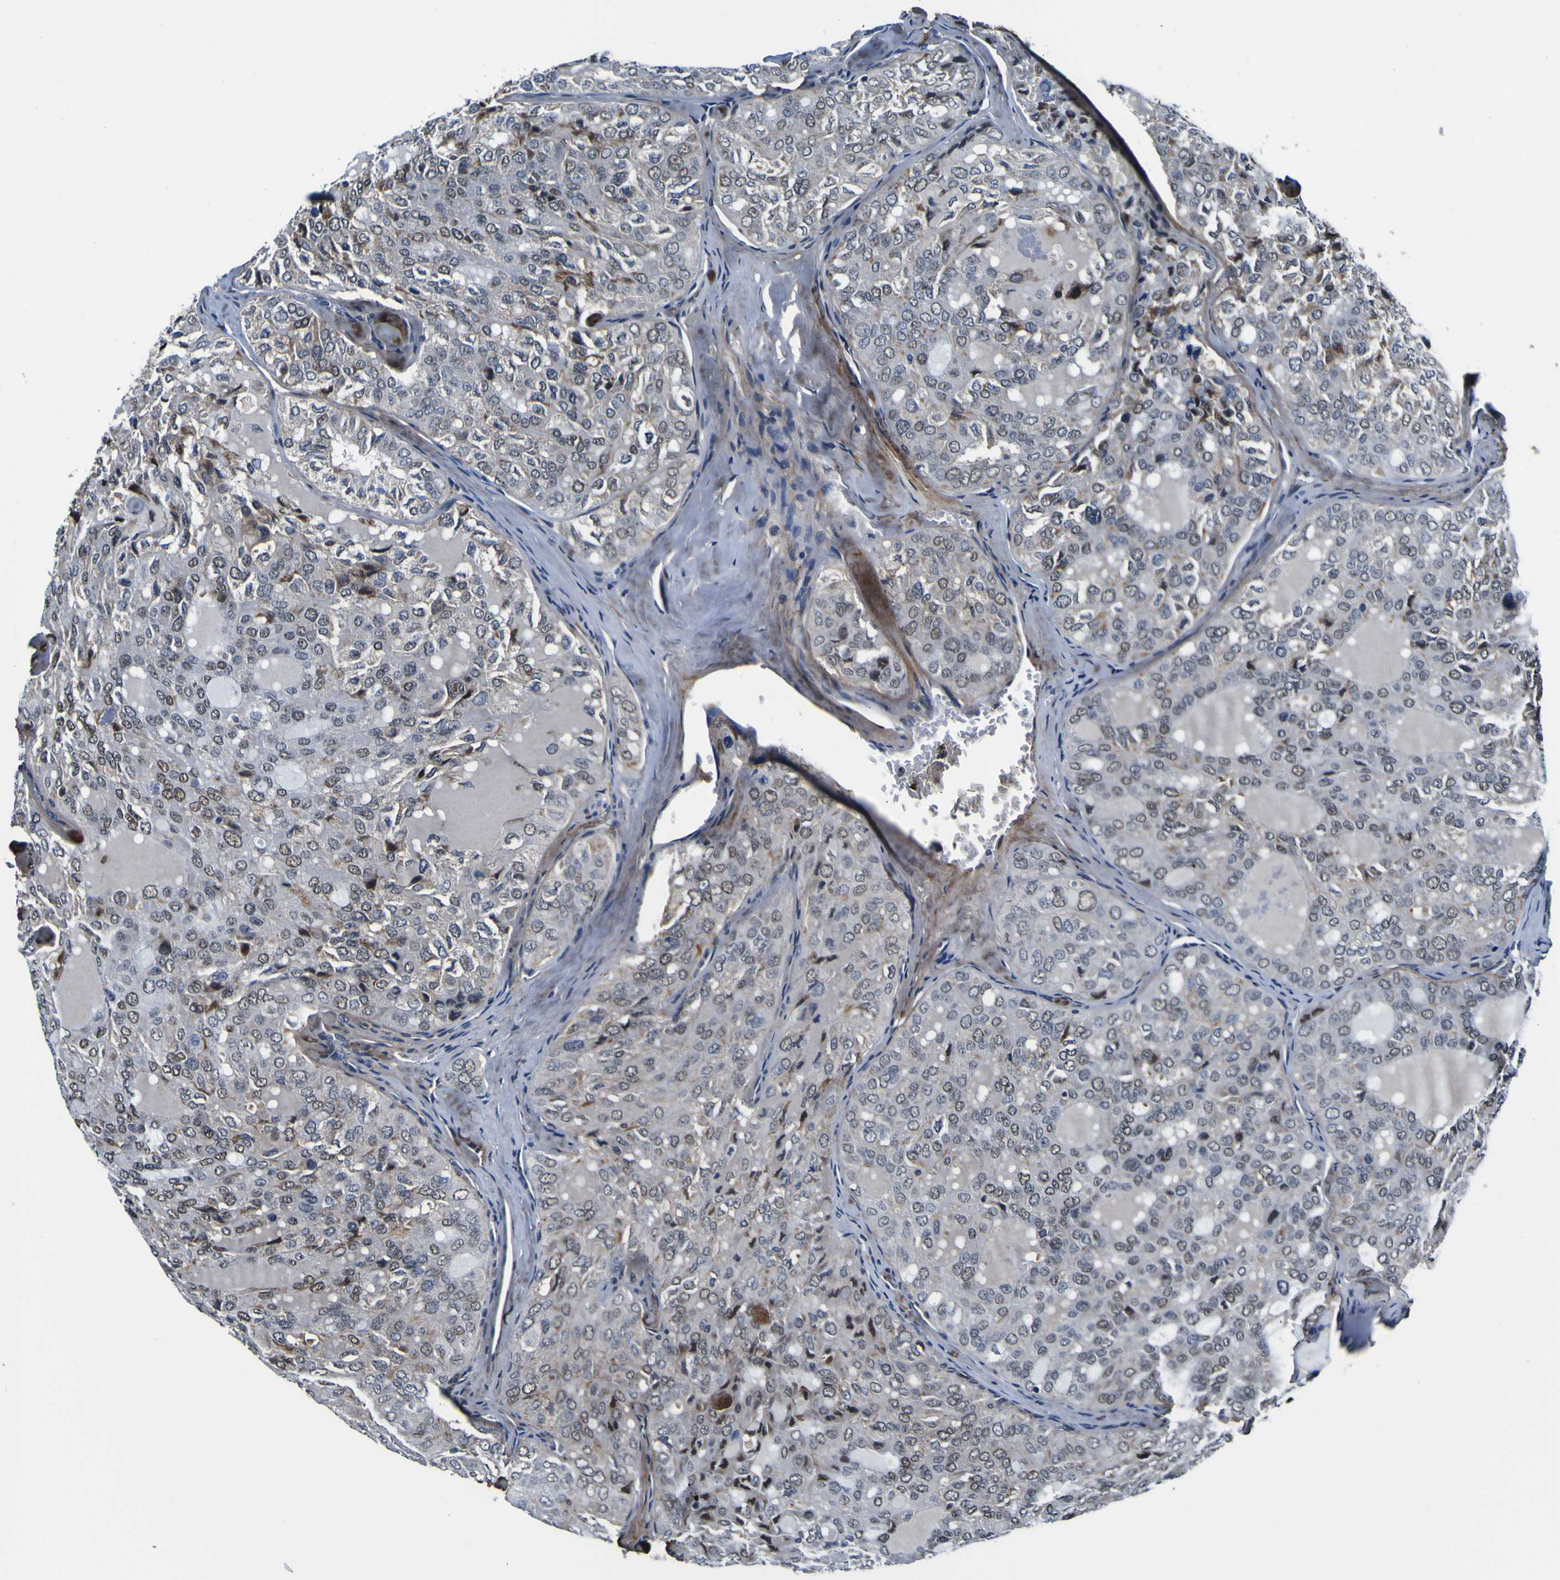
{"staining": {"intensity": "weak", "quantity": "25%-75%", "location": "nuclear"}, "tissue": "thyroid cancer", "cell_type": "Tumor cells", "image_type": "cancer", "snomed": [{"axis": "morphology", "description": "Follicular adenoma carcinoma, NOS"}, {"axis": "topography", "description": "Thyroid gland"}], "caption": "Protein positivity by immunohistochemistry exhibits weak nuclear positivity in about 25%-75% of tumor cells in thyroid follicular adenoma carcinoma.", "gene": "POSTN", "patient": {"sex": "male", "age": 75}}